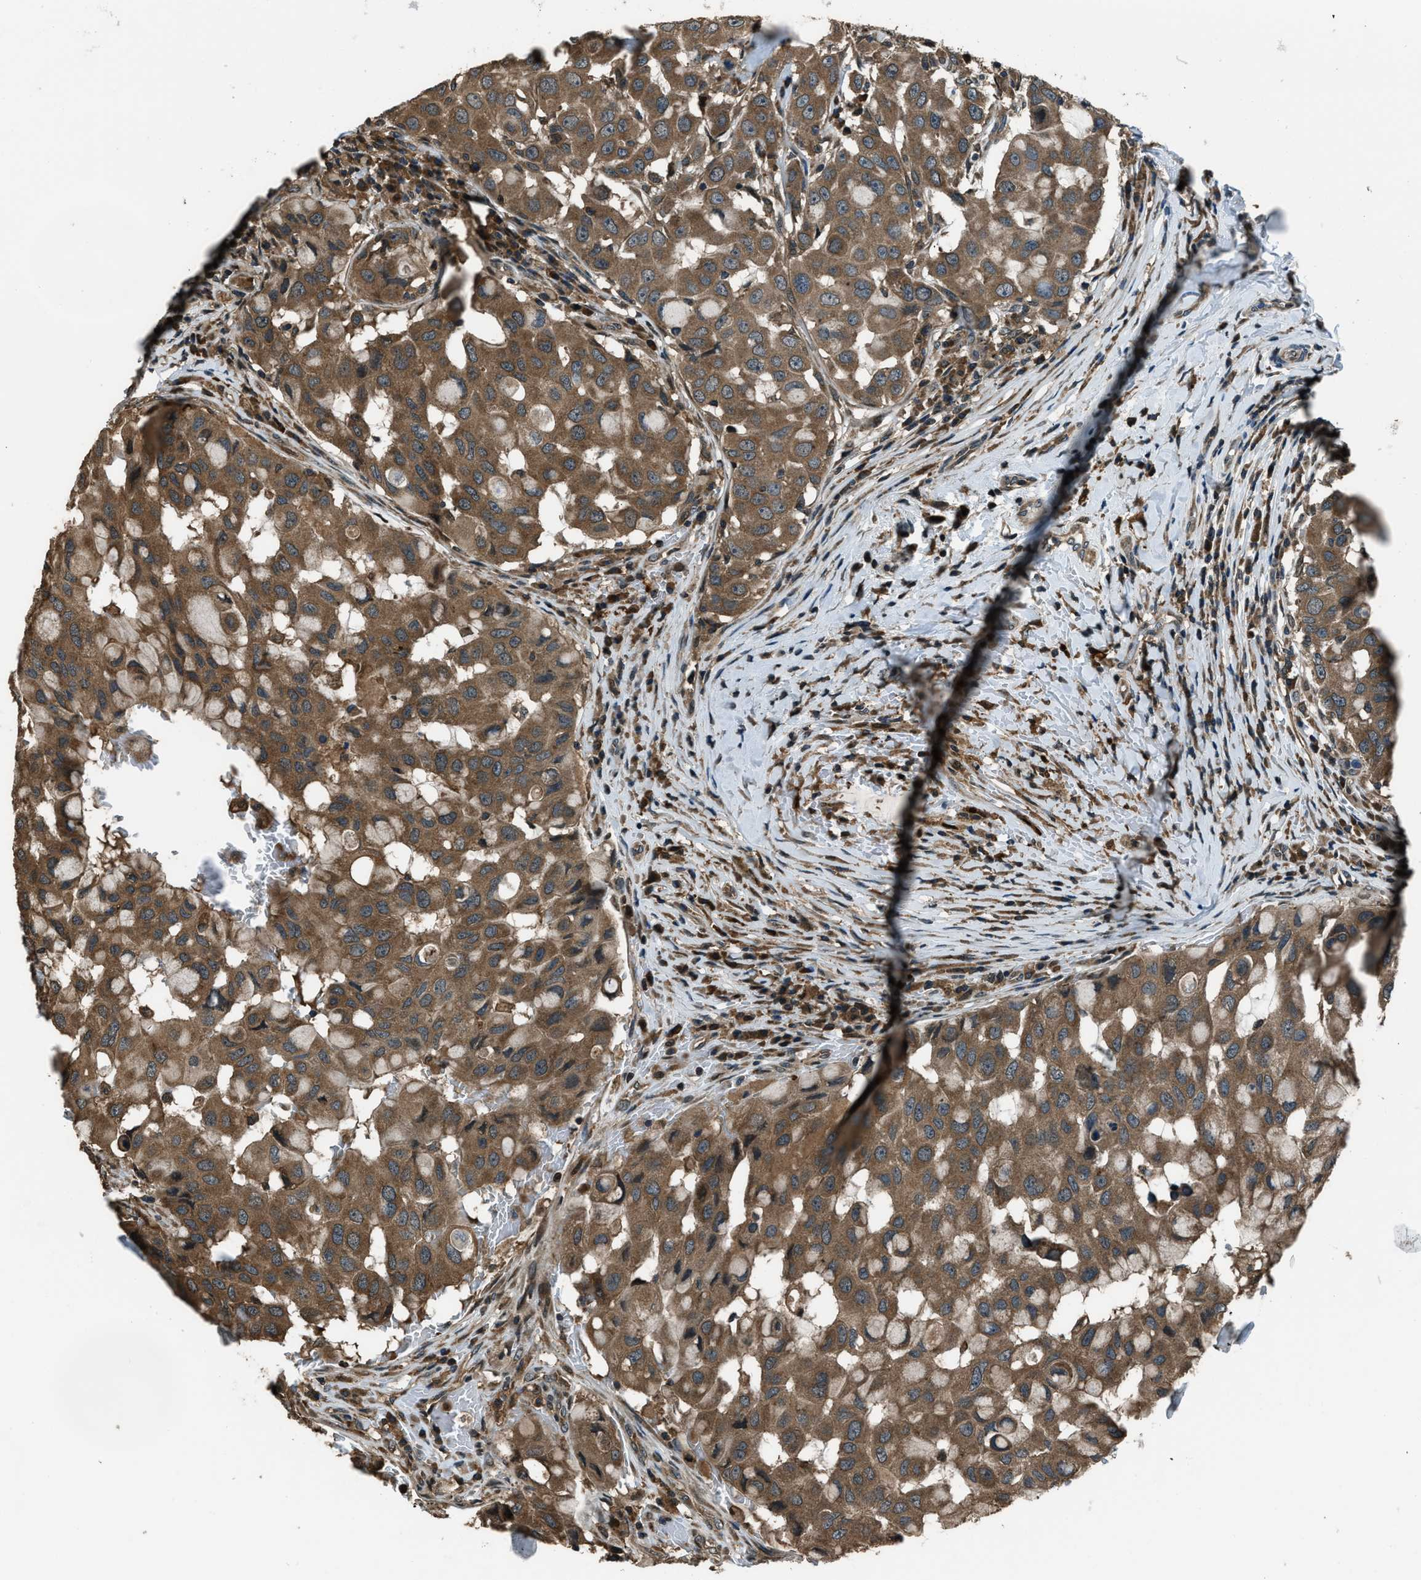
{"staining": {"intensity": "moderate", "quantity": ">75%", "location": "cytoplasmic/membranous"}, "tissue": "breast cancer", "cell_type": "Tumor cells", "image_type": "cancer", "snomed": [{"axis": "morphology", "description": "Duct carcinoma"}, {"axis": "topography", "description": "Breast"}], "caption": "Breast cancer was stained to show a protein in brown. There is medium levels of moderate cytoplasmic/membranous staining in about >75% of tumor cells.", "gene": "TRIM4", "patient": {"sex": "female", "age": 27}}